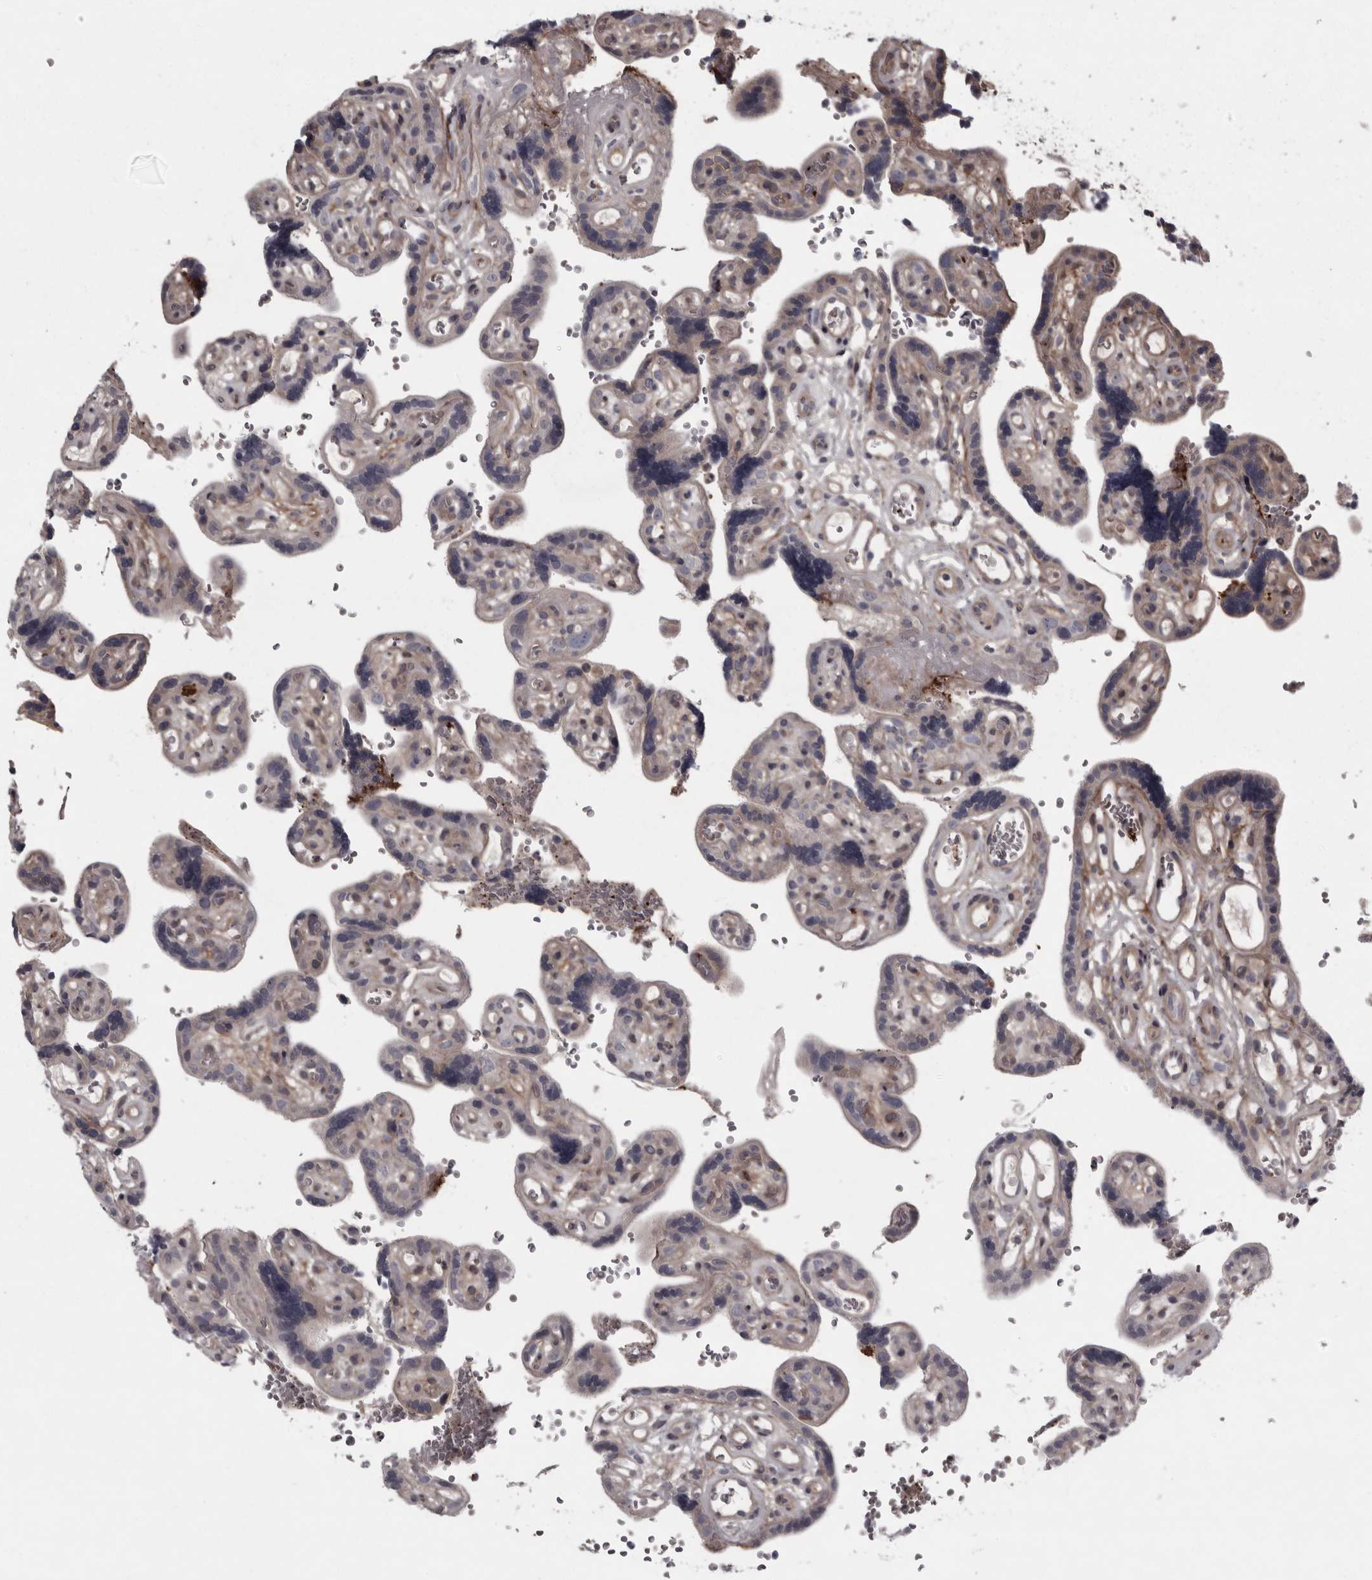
{"staining": {"intensity": "strong", "quantity": "25%-75%", "location": "cytoplasmic/membranous"}, "tissue": "placenta", "cell_type": "Decidual cells", "image_type": "normal", "snomed": [{"axis": "morphology", "description": "Normal tissue, NOS"}, {"axis": "topography", "description": "Placenta"}], "caption": "Immunohistochemistry of benign human placenta reveals high levels of strong cytoplasmic/membranous positivity in about 25%-75% of decidual cells. (DAB (3,3'-diaminobenzidine) IHC, brown staining for protein, blue staining for nuclei).", "gene": "RSU1", "patient": {"sex": "female", "age": 30}}